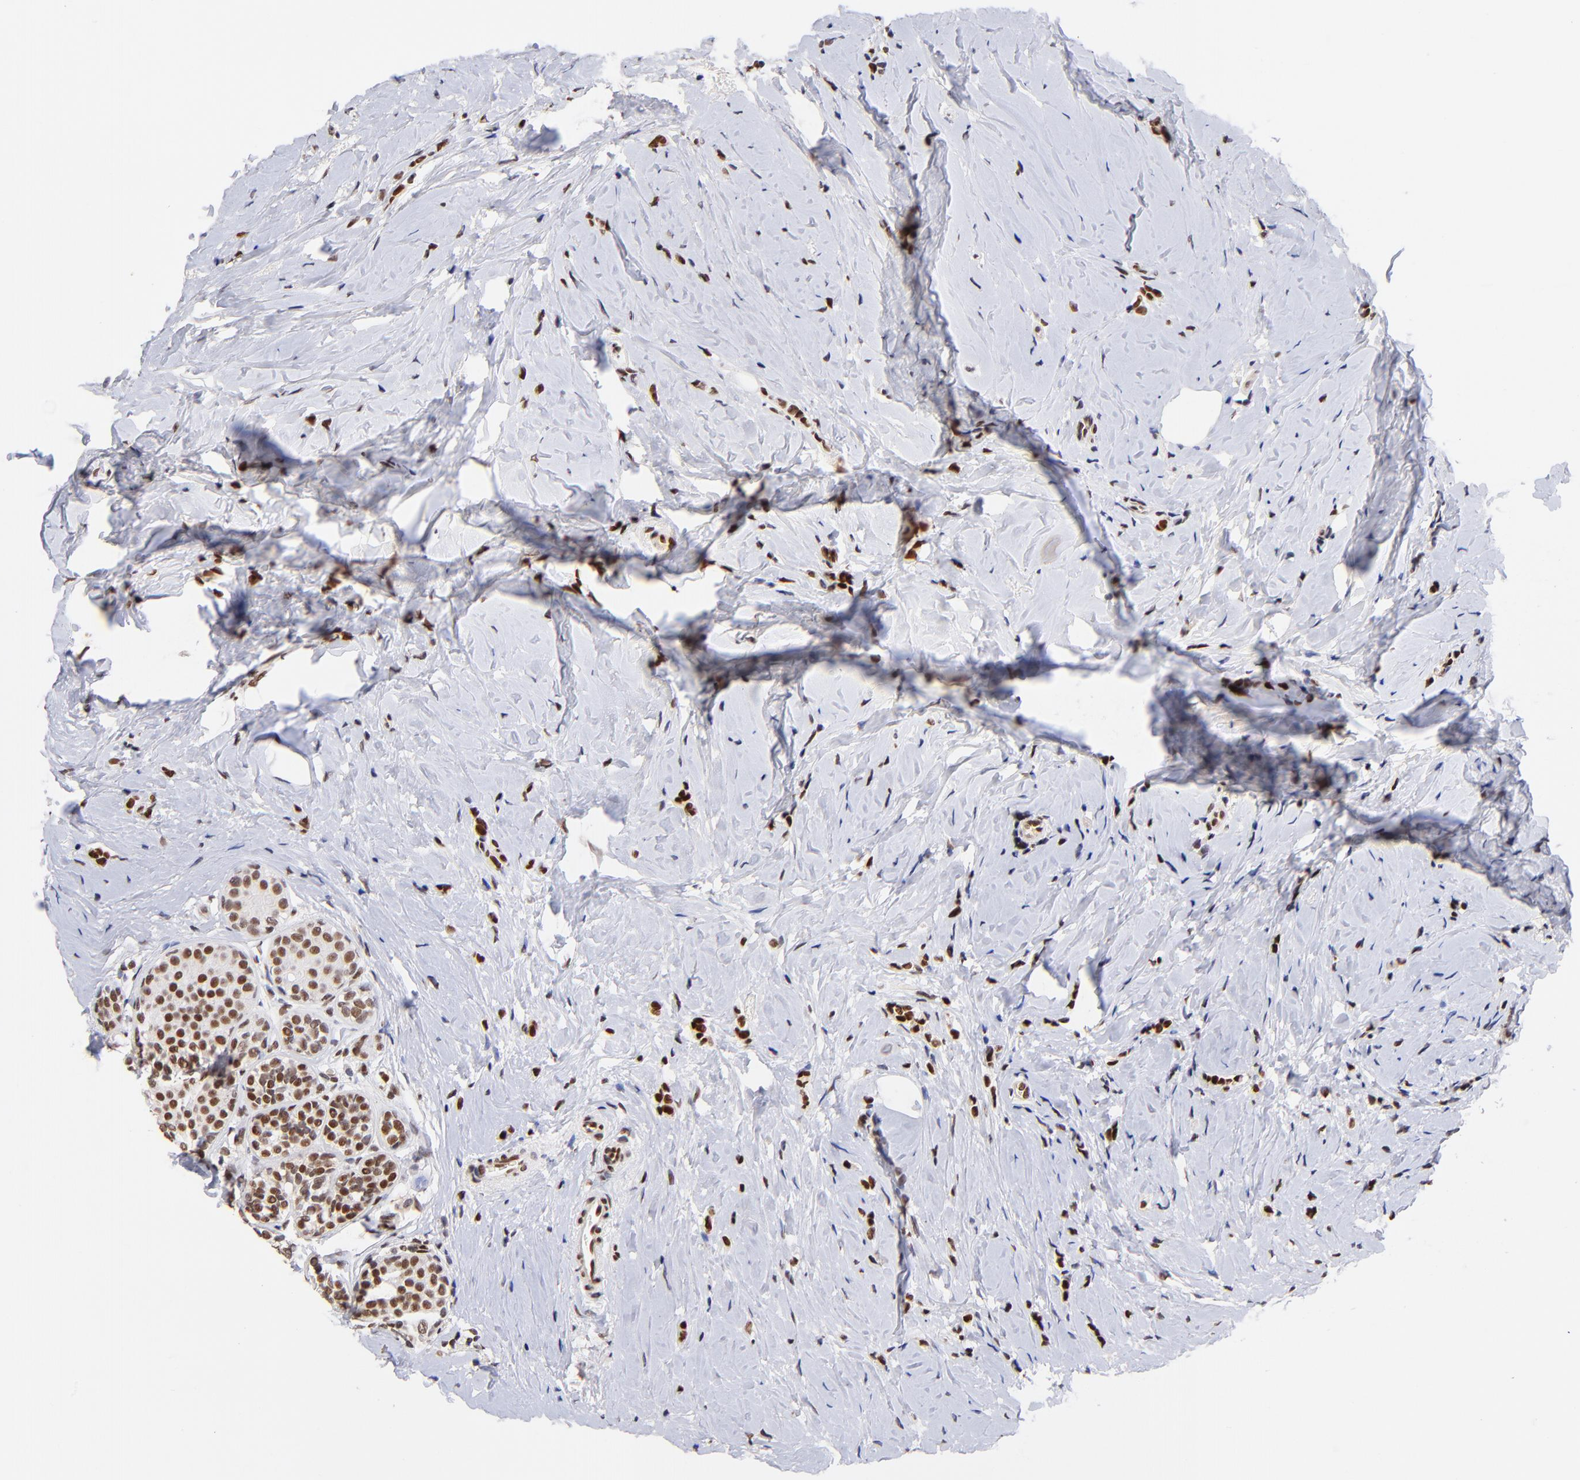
{"staining": {"intensity": "strong", "quantity": ">75%", "location": "nuclear"}, "tissue": "breast cancer", "cell_type": "Tumor cells", "image_type": "cancer", "snomed": [{"axis": "morphology", "description": "Lobular carcinoma"}, {"axis": "topography", "description": "Breast"}], "caption": "Brown immunohistochemical staining in breast cancer demonstrates strong nuclear expression in about >75% of tumor cells.", "gene": "MIDEAS", "patient": {"sex": "female", "age": 64}}